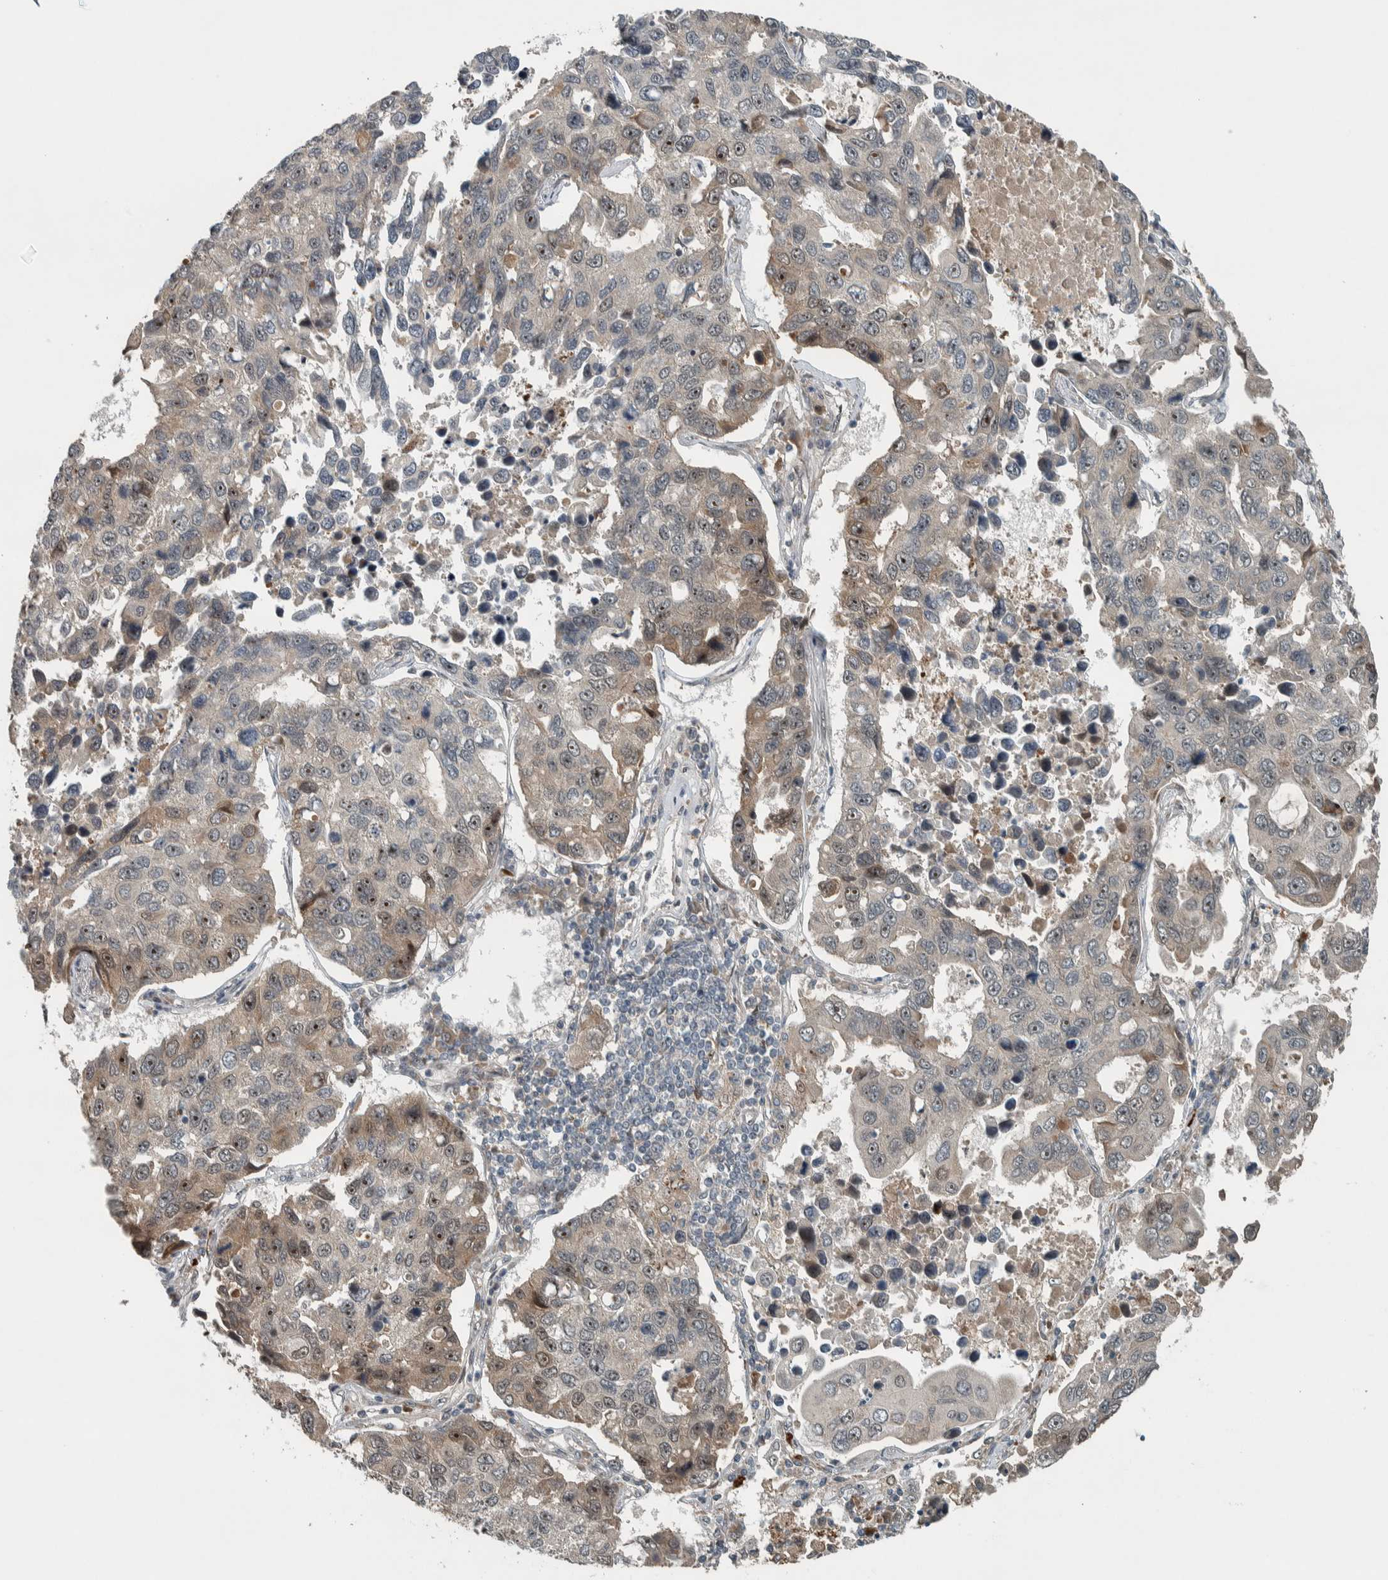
{"staining": {"intensity": "moderate", "quantity": "25%-75%", "location": "cytoplasmic/membranous,nuclear"}, "tissue": "lung cancer", "cell_type": "Tumor cells", "image_type": "cancer", "snomed": [{"axis": "morphology", "description": "Adenocarcinoma, NOS"}, {"axis": "topography", "description": "Lung"}], "caption": "A high-resolution image shows immunohistochemistry (IHC) staining of lung cancer, which shows moderate cytoplasmic/membranous and nuclear expression in approximately 25%-75% of tumor cells. The staining was performed using DAB (3,3'-diaminobenzidine) to visualize the protein expression in brown, while the nuclei were stained in blue with hematoxylin (Magnification: 20x).", "gene": "XPO5", "patient": {"sex": "male", "age": 64}}